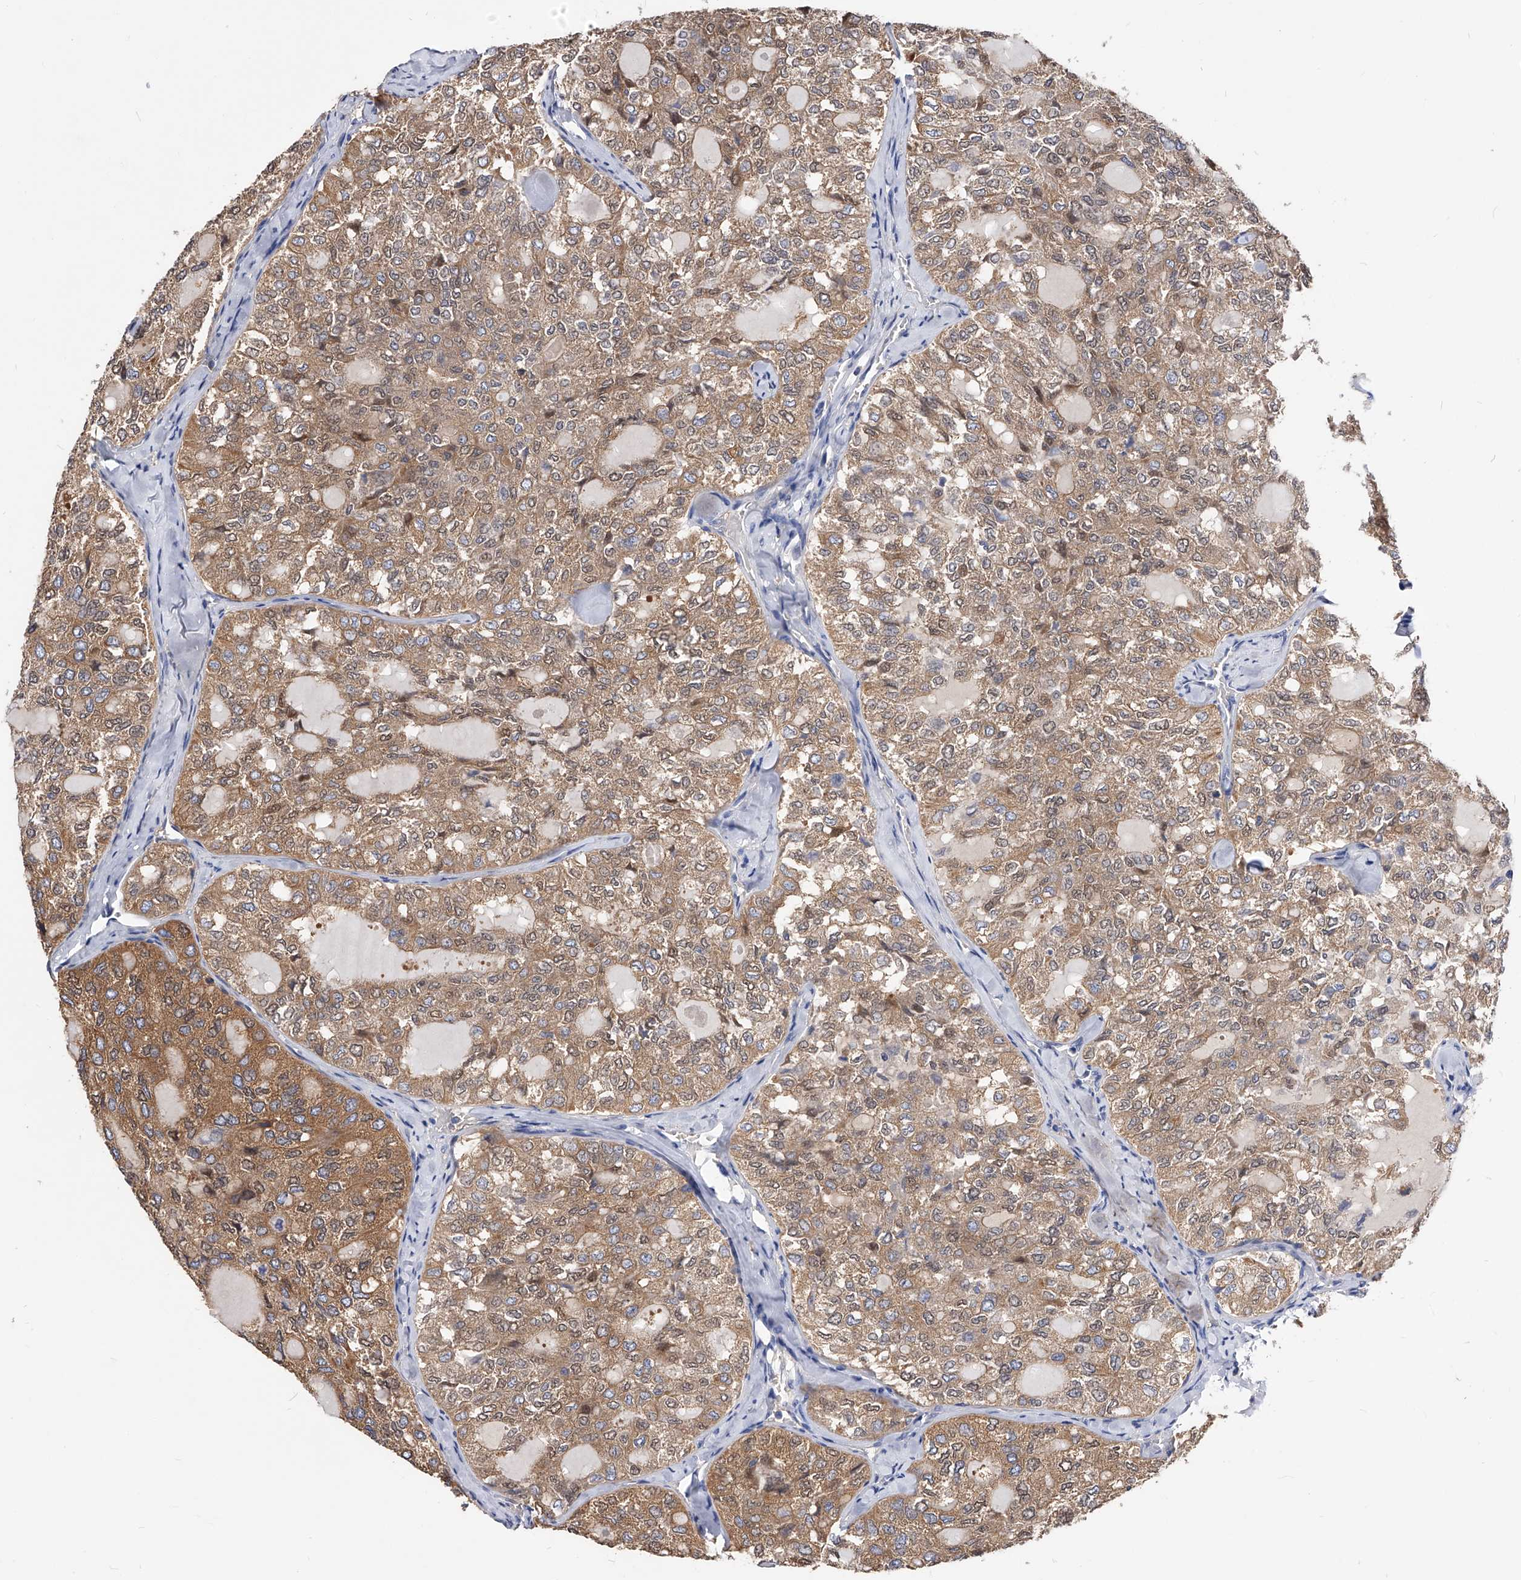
{"staining": {"intensity": "moderate", "quantity": ">75%", "location": "cytoplasmic/membranous"}, "tissue": "thyroid cancer", "cell_type": "Tumor cells", "image_type": "cancer", "snomed": [{"axis": "morphology", "description": "Follicular adenoma carcinoma, NOS"}, {"axis": "topography", "description": "Thyroid gland"}], "caption": "Human thyroid follicular adenoma carcinoma stained with a protein marker demonstrates moderate staining in tumor cells.", "gene": "APEH", "patient": {"sex": "male", "age": 75}}